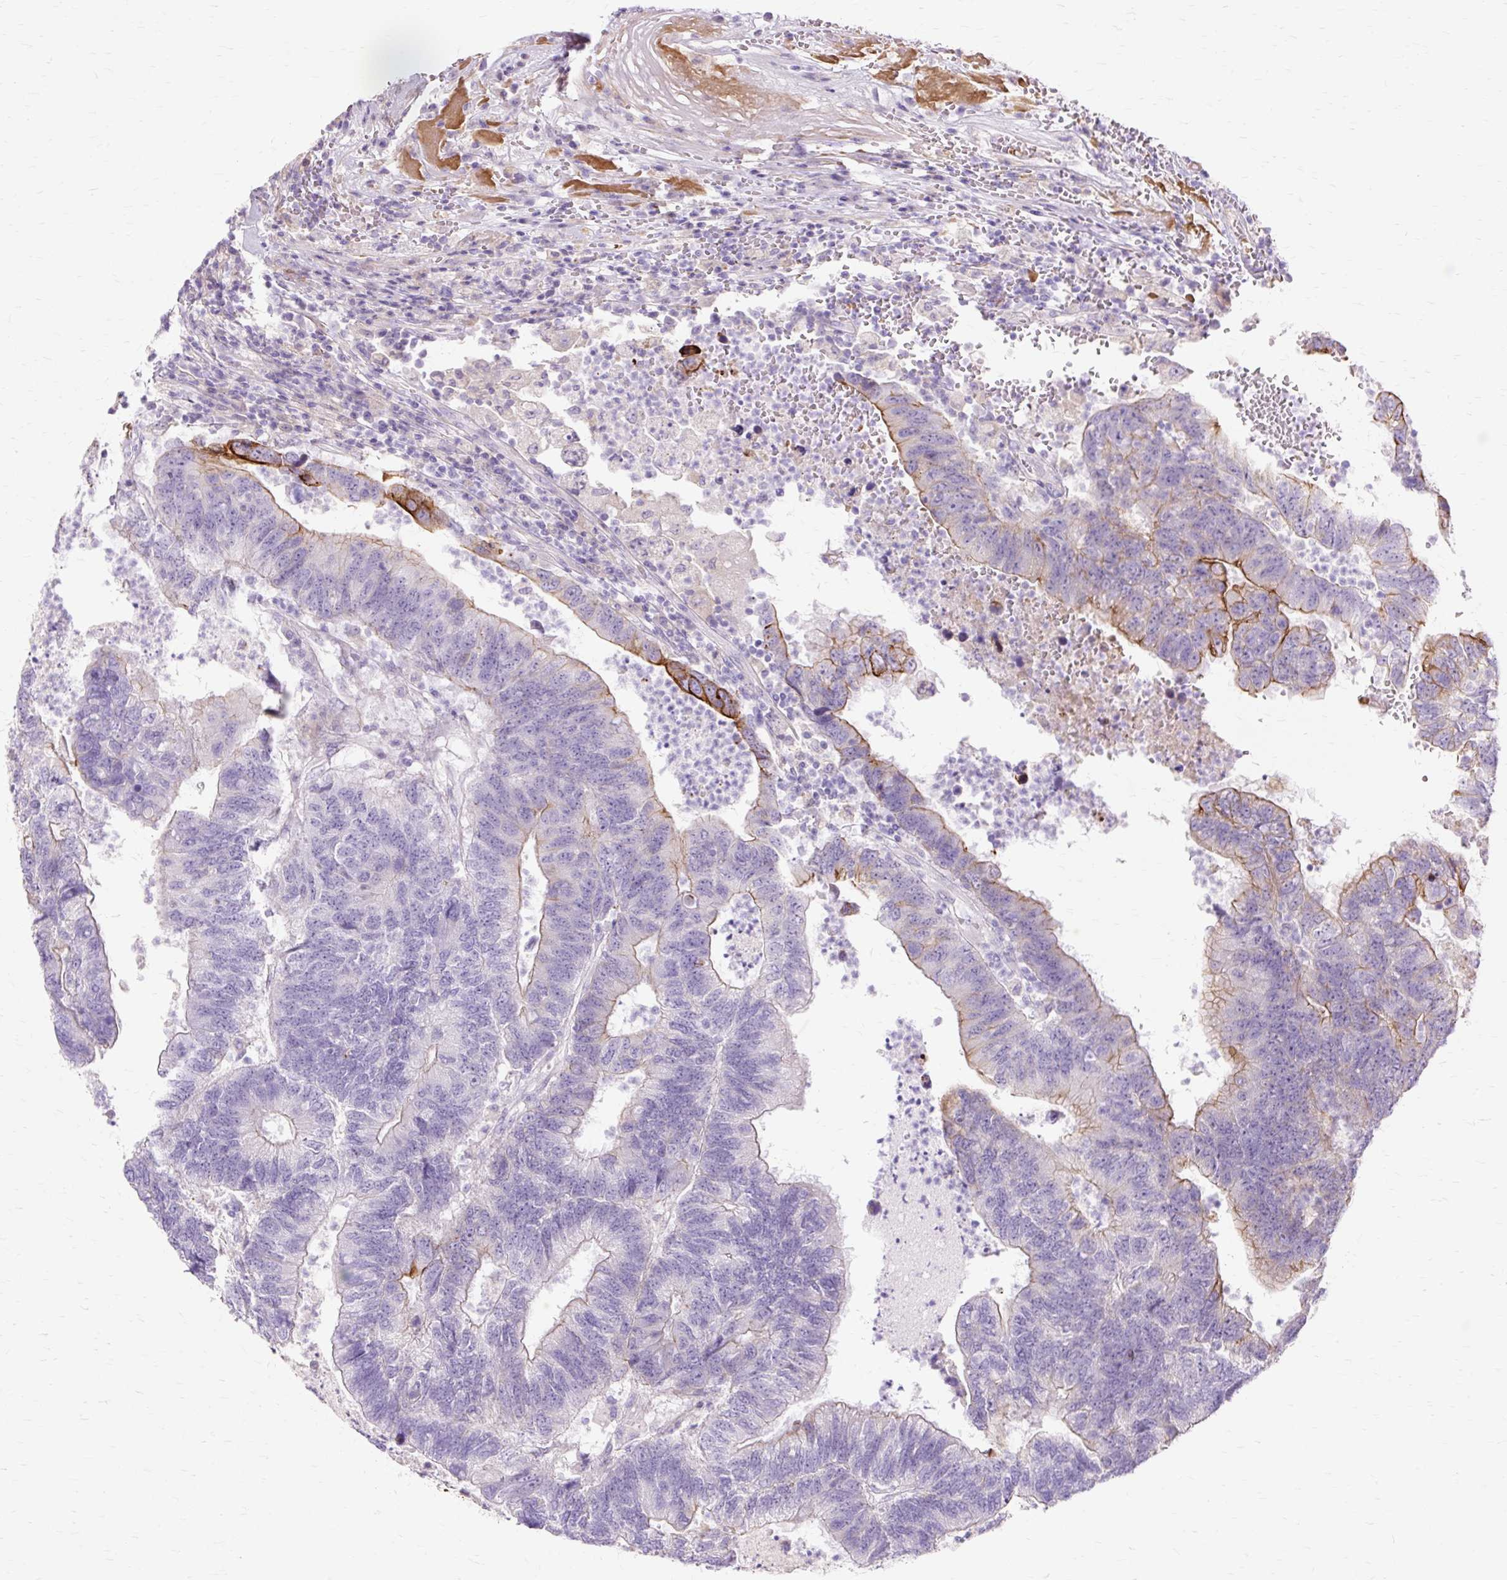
{"staining": {"intensity": "strong", "quantity": "<25%", "location": "cytoplasmic/membranous"}, "tissue": "colorectal cancer", "cell_type": "Tumor cells", "image_type": "cancer", "snomed": [{"axis": "morphology", "description": "Adenocarcinoma, NOS"}, {"axis": "topography", "description": "Colon"}], "caption": "Strong cytoplasmic/membranous protein positivity is present in about <25% of tumor cells in colorectal cancer.", "gene": "DCTN4", "patient": {"sex": "female", "age": 48}}